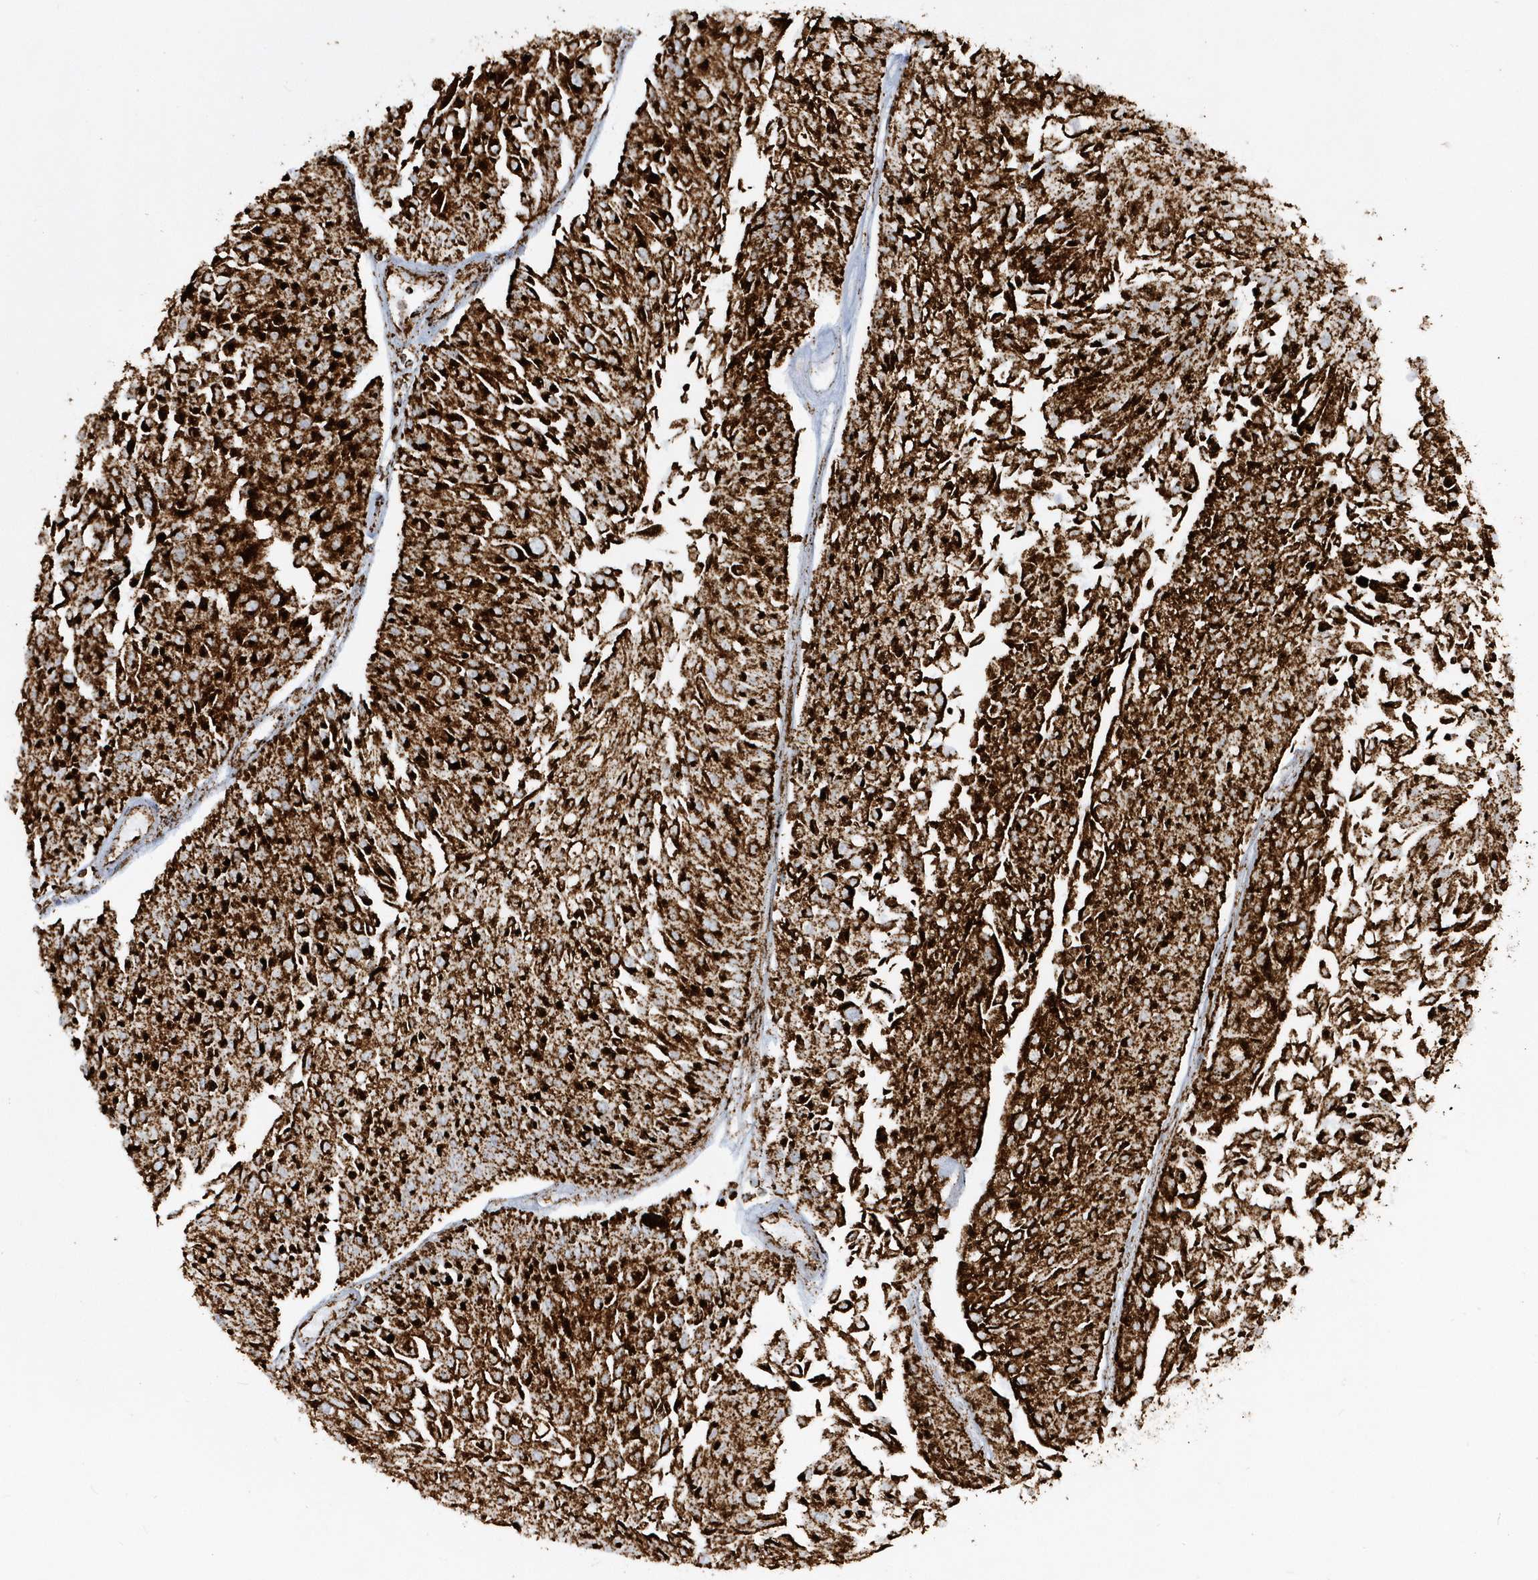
{"staining": {"intensity": "strong", "quantity": ">75%", "location": "cytoplasmic/membranous"}, "tissue": "urothelial cancer", "cell_type": "Tumor cells", "image_type": "cancer", "snomed": [{"axis": "morphology", "description": "Urothelial carcinoma, Low grade"}, {"axis": "topography", "description": "Urinary bladder"}], "caption": "Immunohistochemical staining of urothelial cancer reveals strong cytoplasmic/membranous protein staining in approximately >75% of tumor cells.", "gene": "CRY2", "patient": {"sex": "male", "age": 67}}